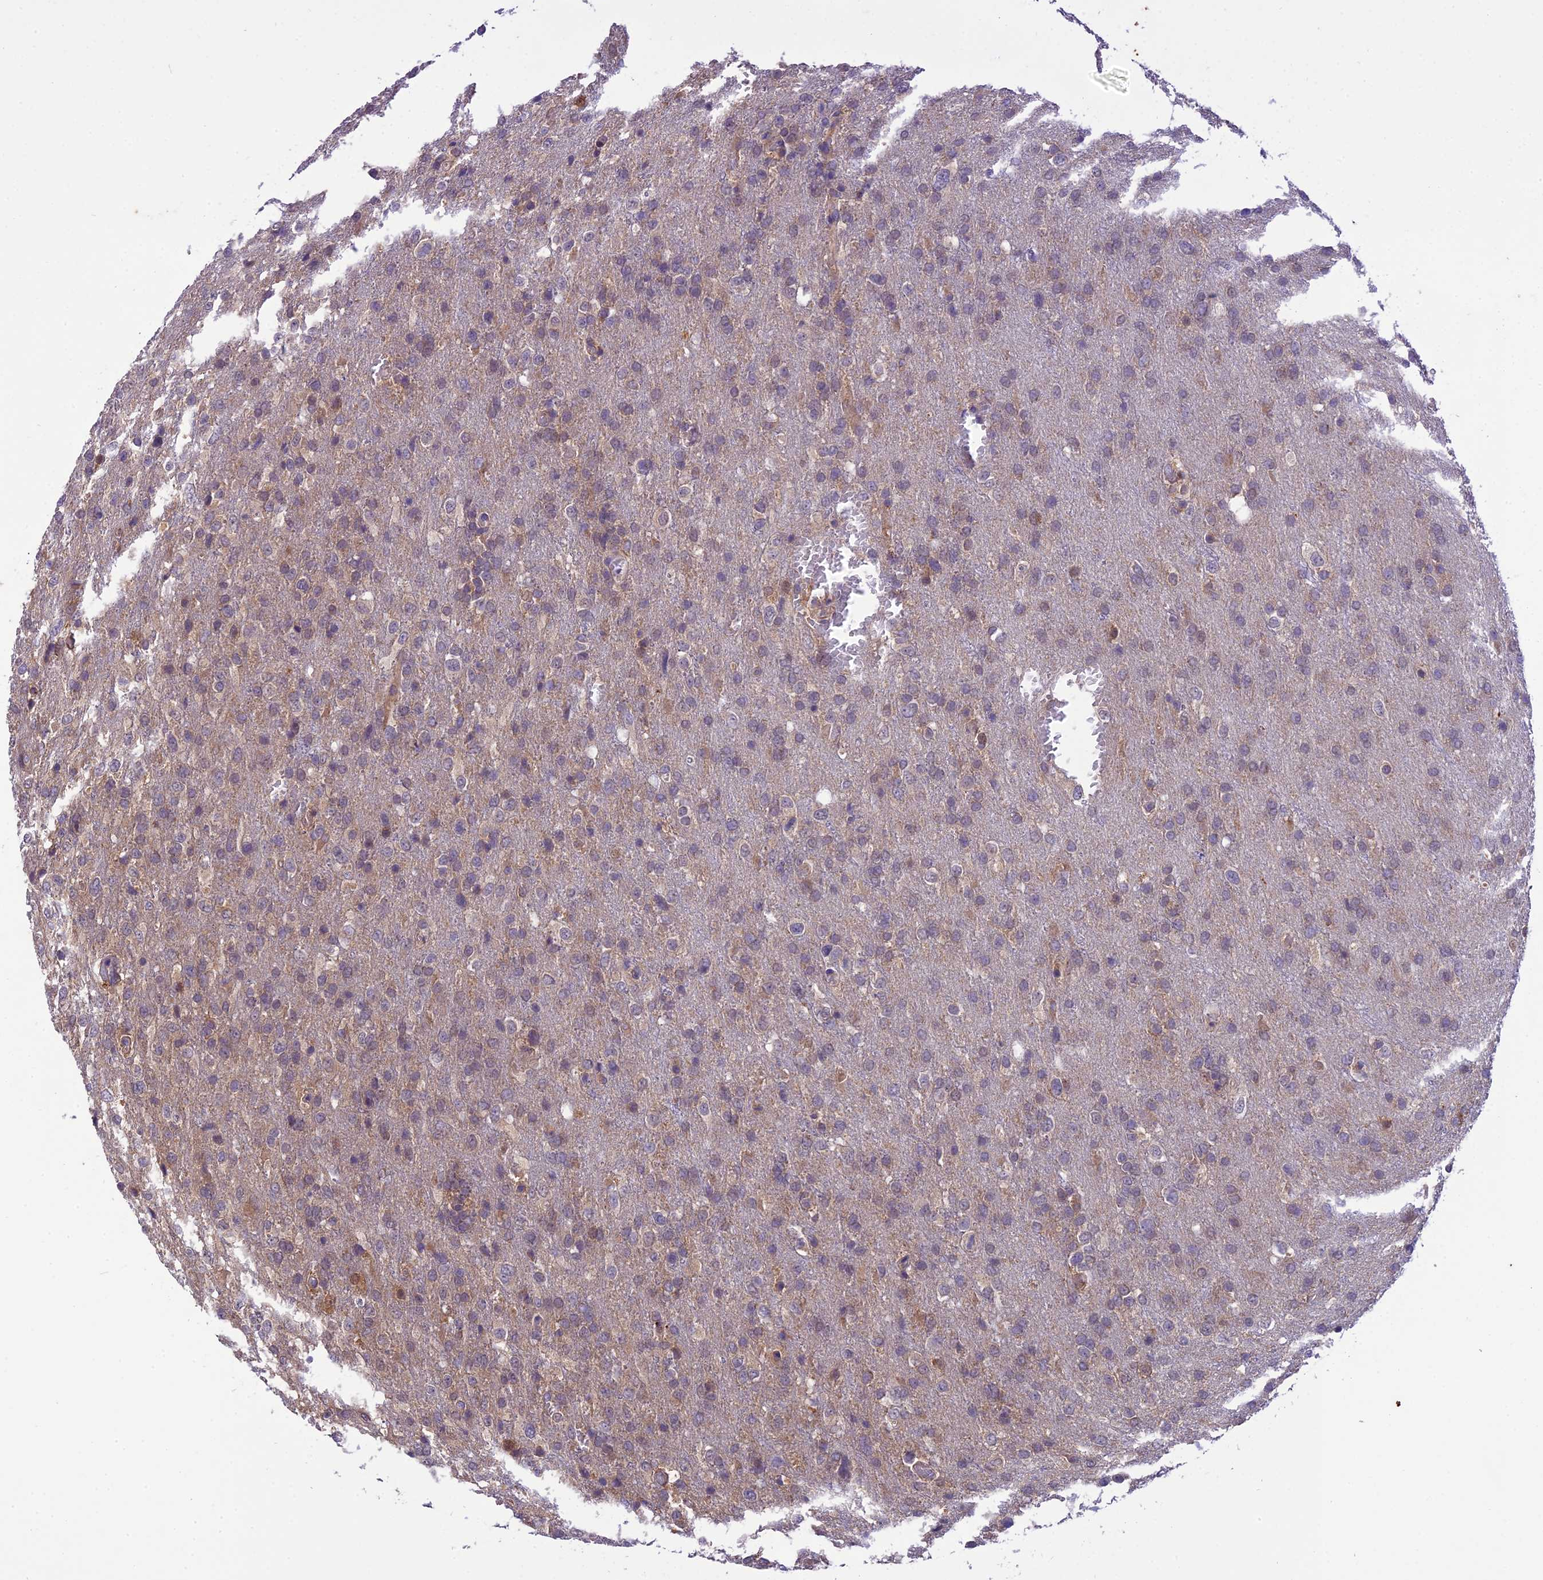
{"staining": {"intensity": "weak", "quantity": "<25%", "location": "cytoplasmic/membranous"}, "tissue": "glioma", "cell_type": "Tumor cells", "image_type": "cancer", "snomed": [{"axis": "morphology", "description": "Glioma, malignant, High grade"}, {"axis": "topography", "description": "Brain"}], "caption": "Immunohistochemistry (IHC) histopathology image of human glioma stained for a protein (brown), which demonstrates no positivity in tumor cells. (DAB (3,3'-diaminobenzidine) immunohistochemistry (IHC) with hematoxylin counter stain).", "gene": "BORCS6", "patient": {"sex": "female", "age": 74}}